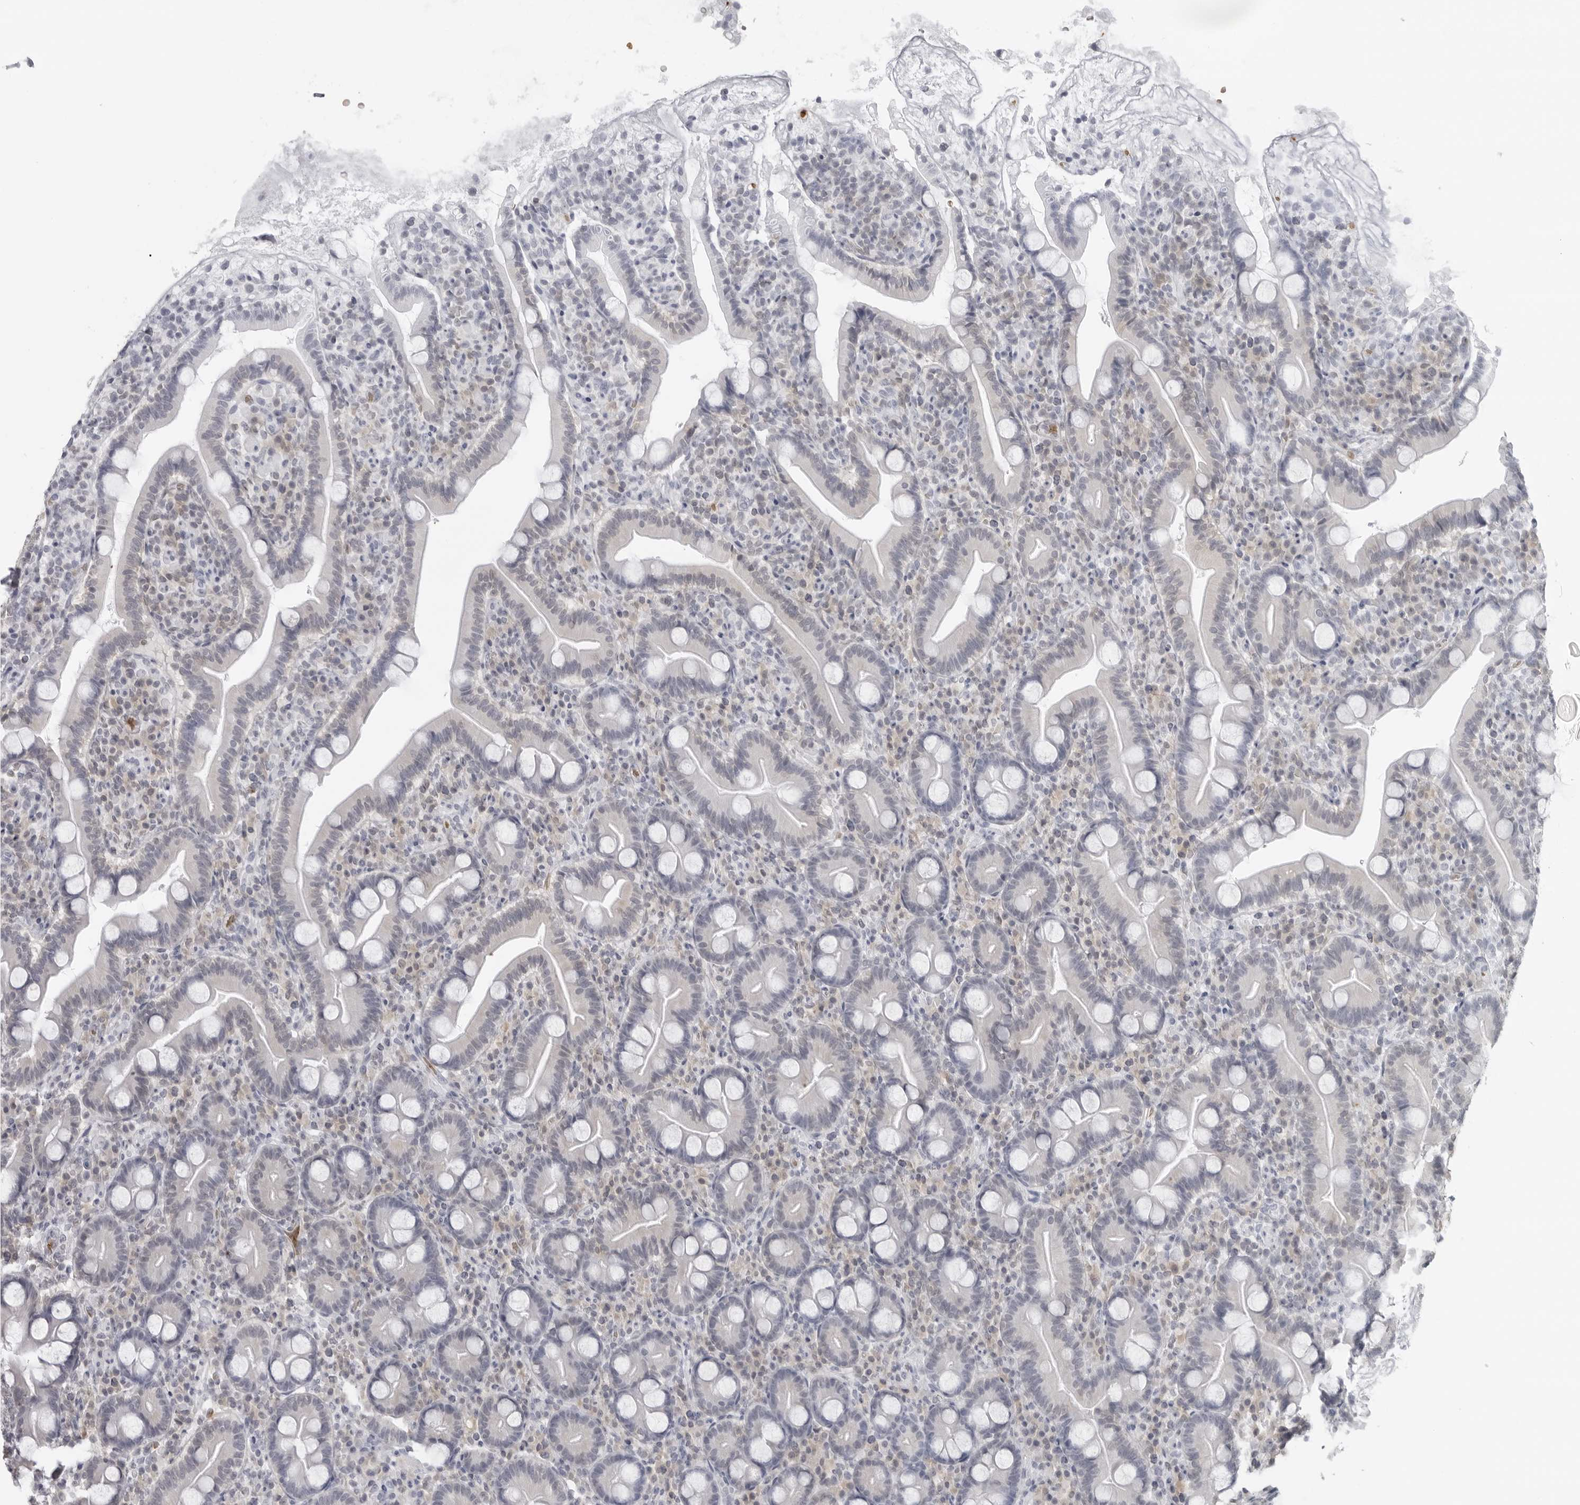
{"staining": {"intensity": "weak", "quantity": "<25%", "location": "cytoplasmic/membranous"}, "tissue": "duodenum", "cell_type": "Glandular cells", "image_type": "normal", "snomed": [{"axis": "morphology", "description": "Normal tissue, NOS"}, {"axis": "topography", "description": "Duodenum"}], "caption": "Immunohistochemical staining of benign duodenum reveals no significant expression in glandular cells.", "gene": "EPB41", "patient": {"sex": "male", "age": 35}}